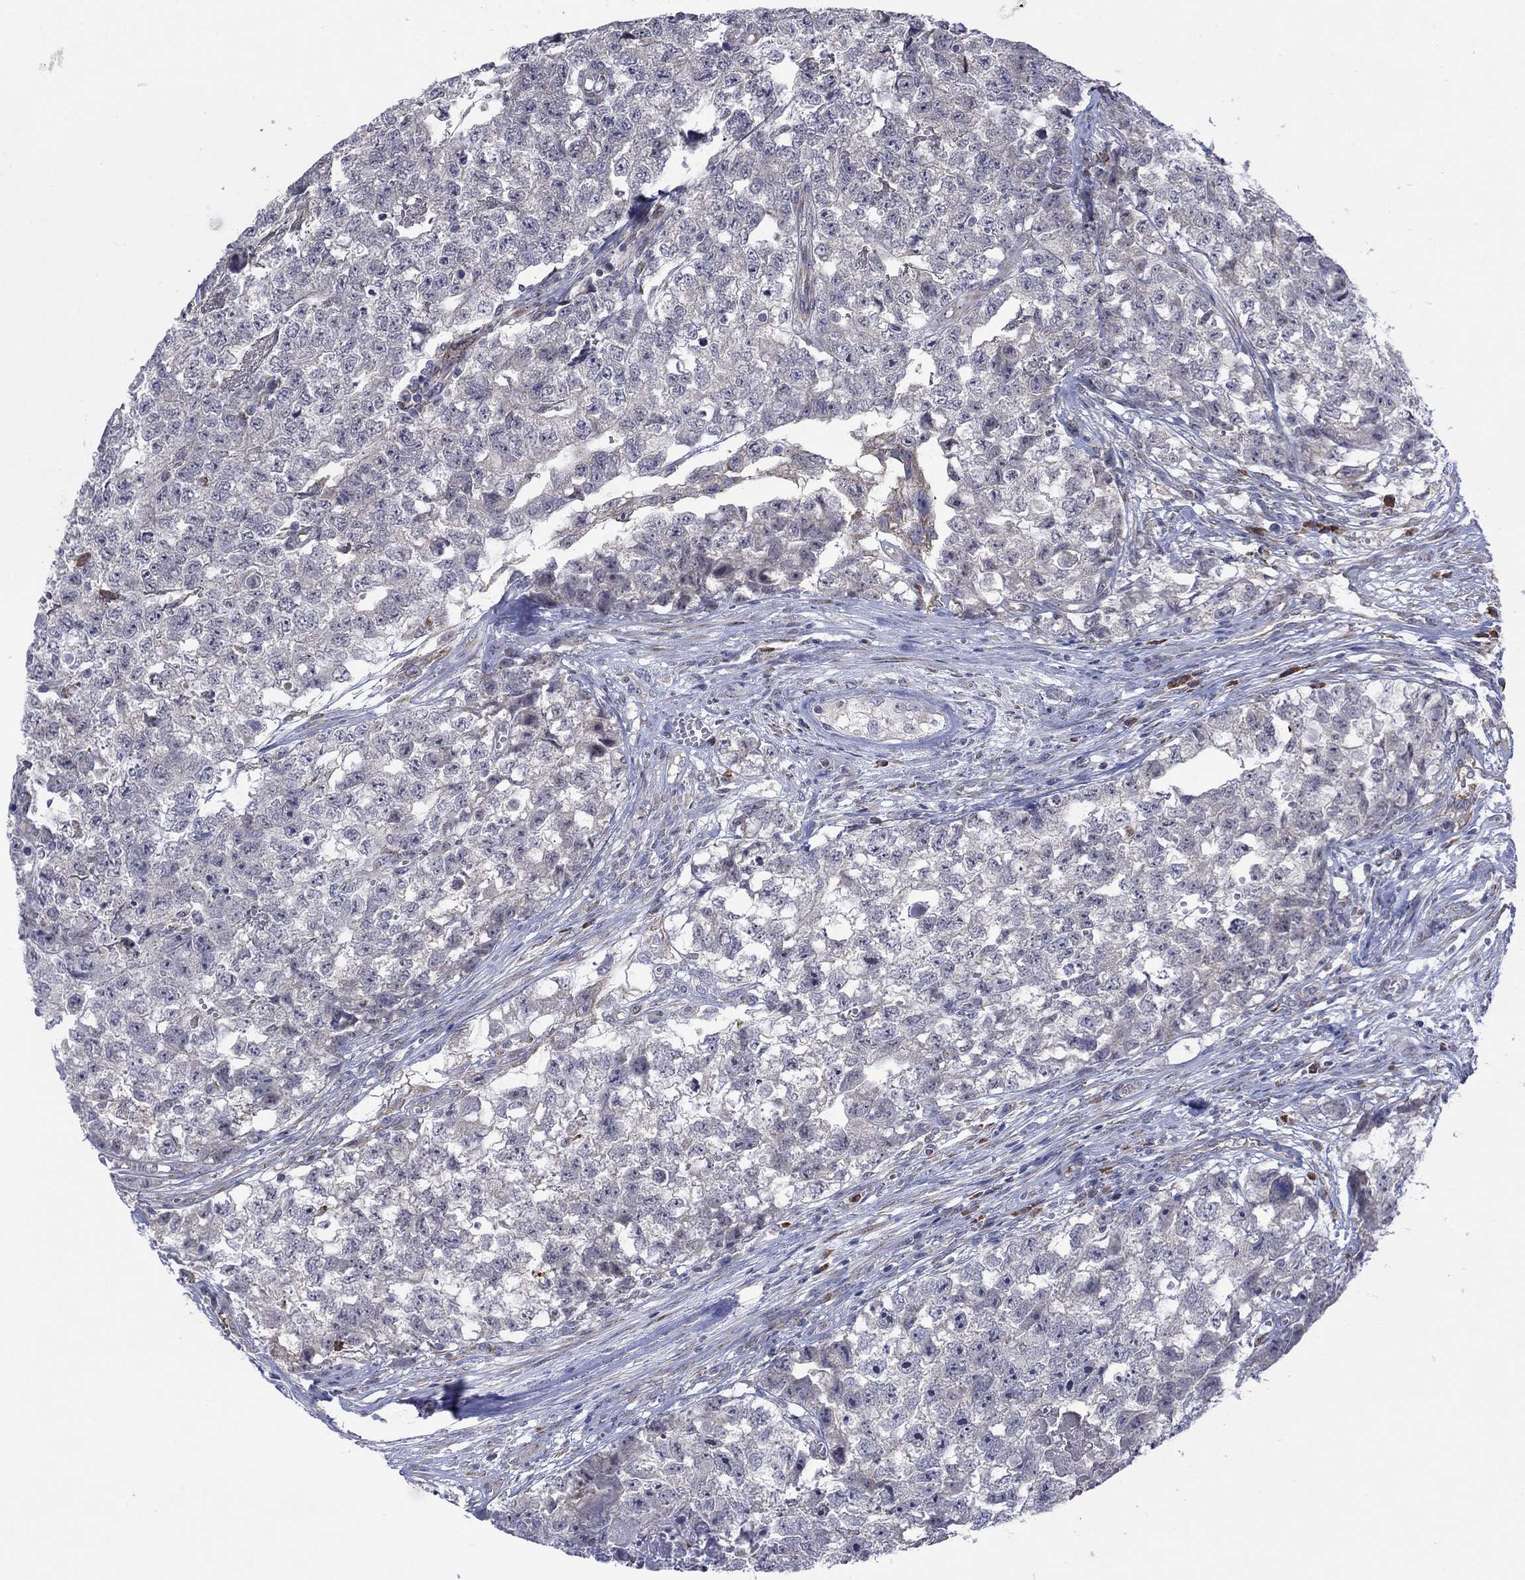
{"staining": {"intensity": "negative", "quantity": "none", "location": "none"}, "tissue": "testis cancer", "cell_type": "Tumor cells", "image_type": "cancer", "snomed": [{"axis": "morphology", "description": "Seminoma, NOS"}, {"axis": "morphology", "description": "Carcinoma, Embryonal, NOS"}, {"axis": "topography", "description": "Testis"}], "caption": "Immunohistochemistry (IHC) of seminoma (testis) shows no positivity in tumor cells.", "gene": "MTRFR", "patient": {"sex": "male", "age": 22}}